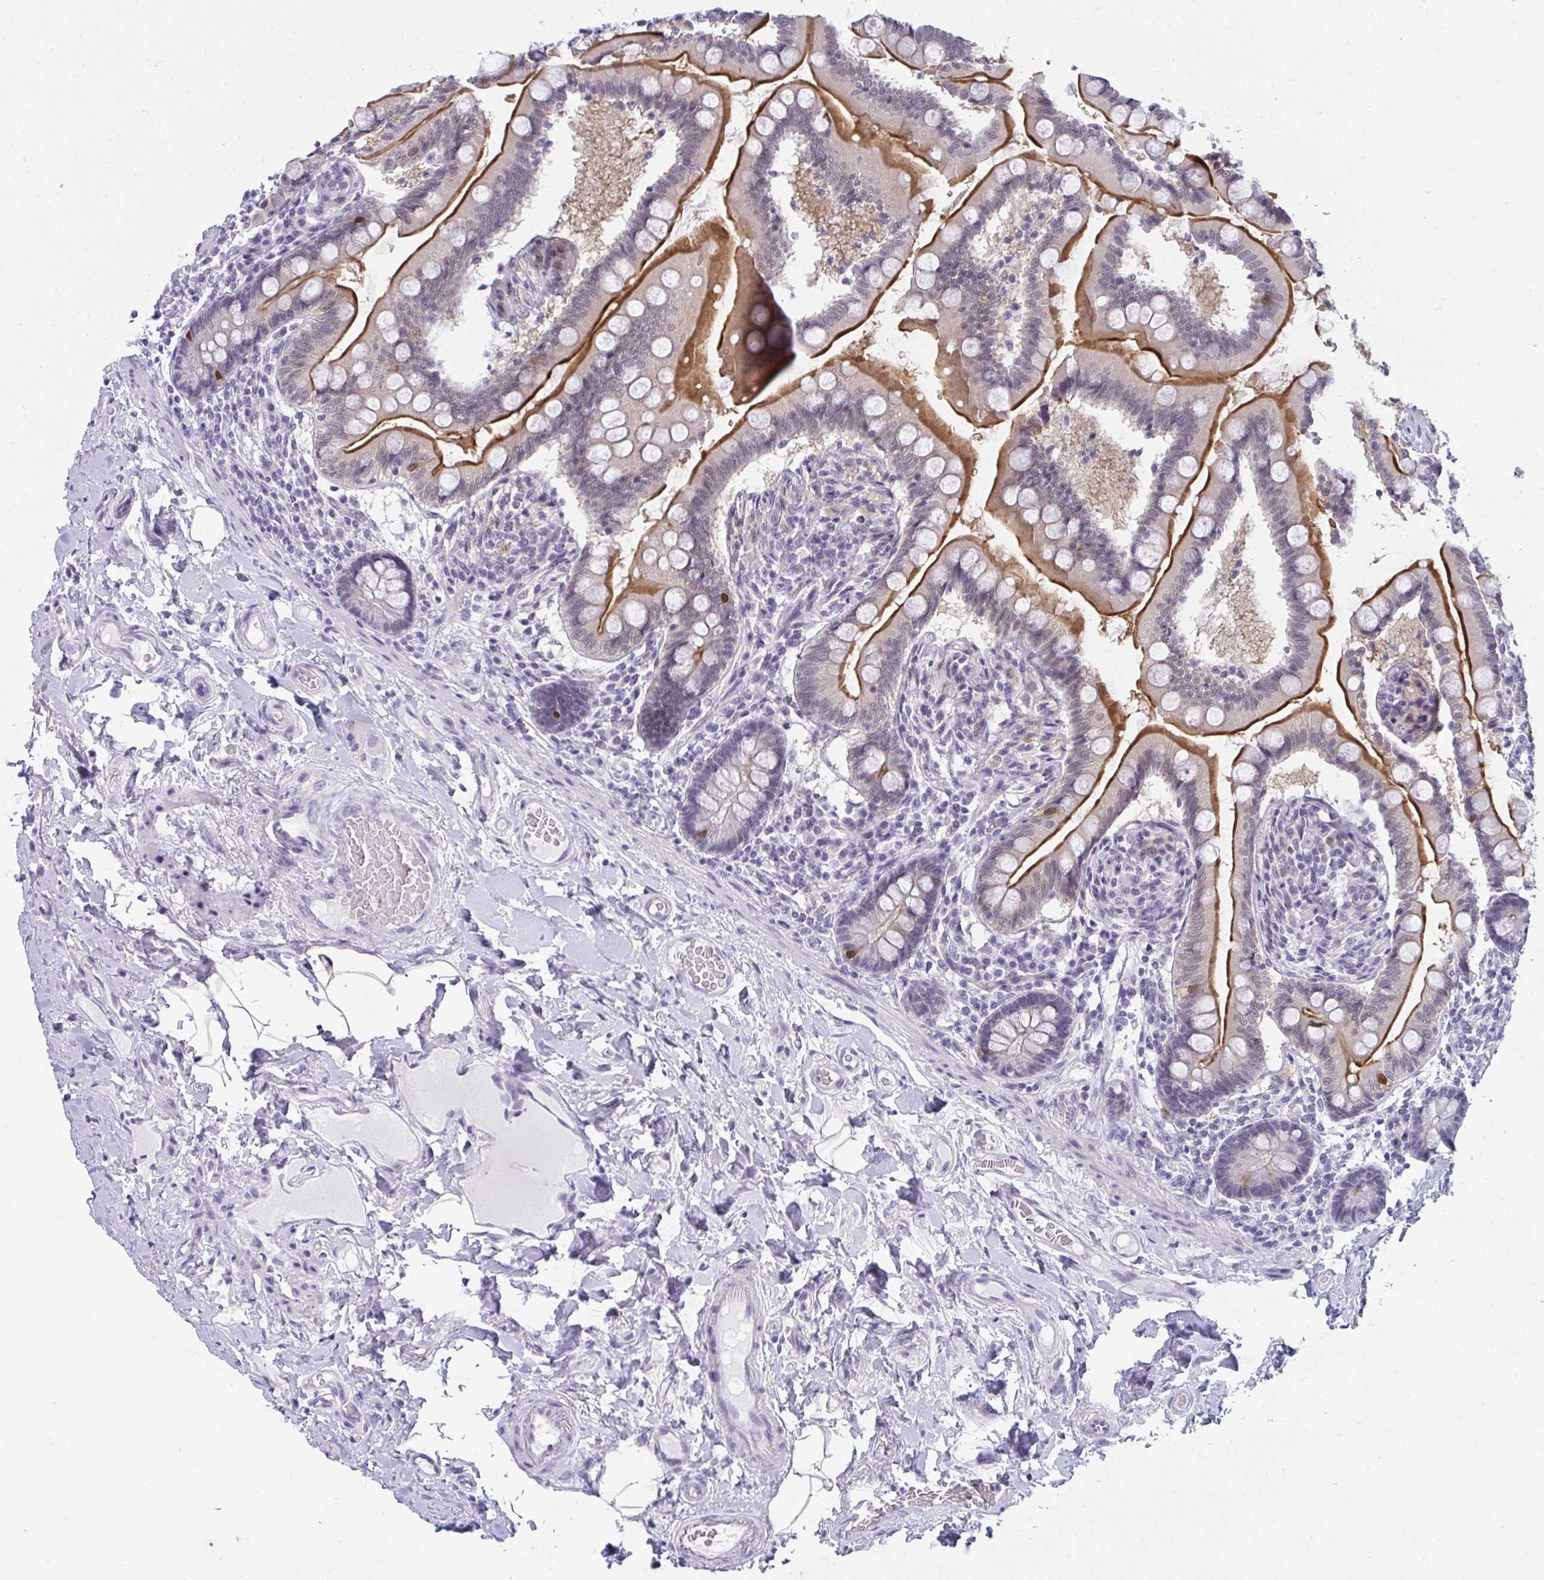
{"staining": {"intensity": "strong", "quantity": "25%-75%", "location": "cytoplasmic/membranous,nuclear"}, "tissue": "small intestine", "cell_type": "Glandular cells", "image_type": "normal", "snomed": [{"axis": "morphology", "description": "Normal tissue, NOS"}, {"axis": "topography", "description": "Small intestine"}], "caption": "Strong cytoplasmic/membranous,nuclear protein positivity is appreciated in about 25%-75% of glandular cells in small intestine. (DAB IHC, brown staining for protein, blue staining for nuclei).", "gene": "CDK13", "patient": {"sex": "female", "age": 64}}